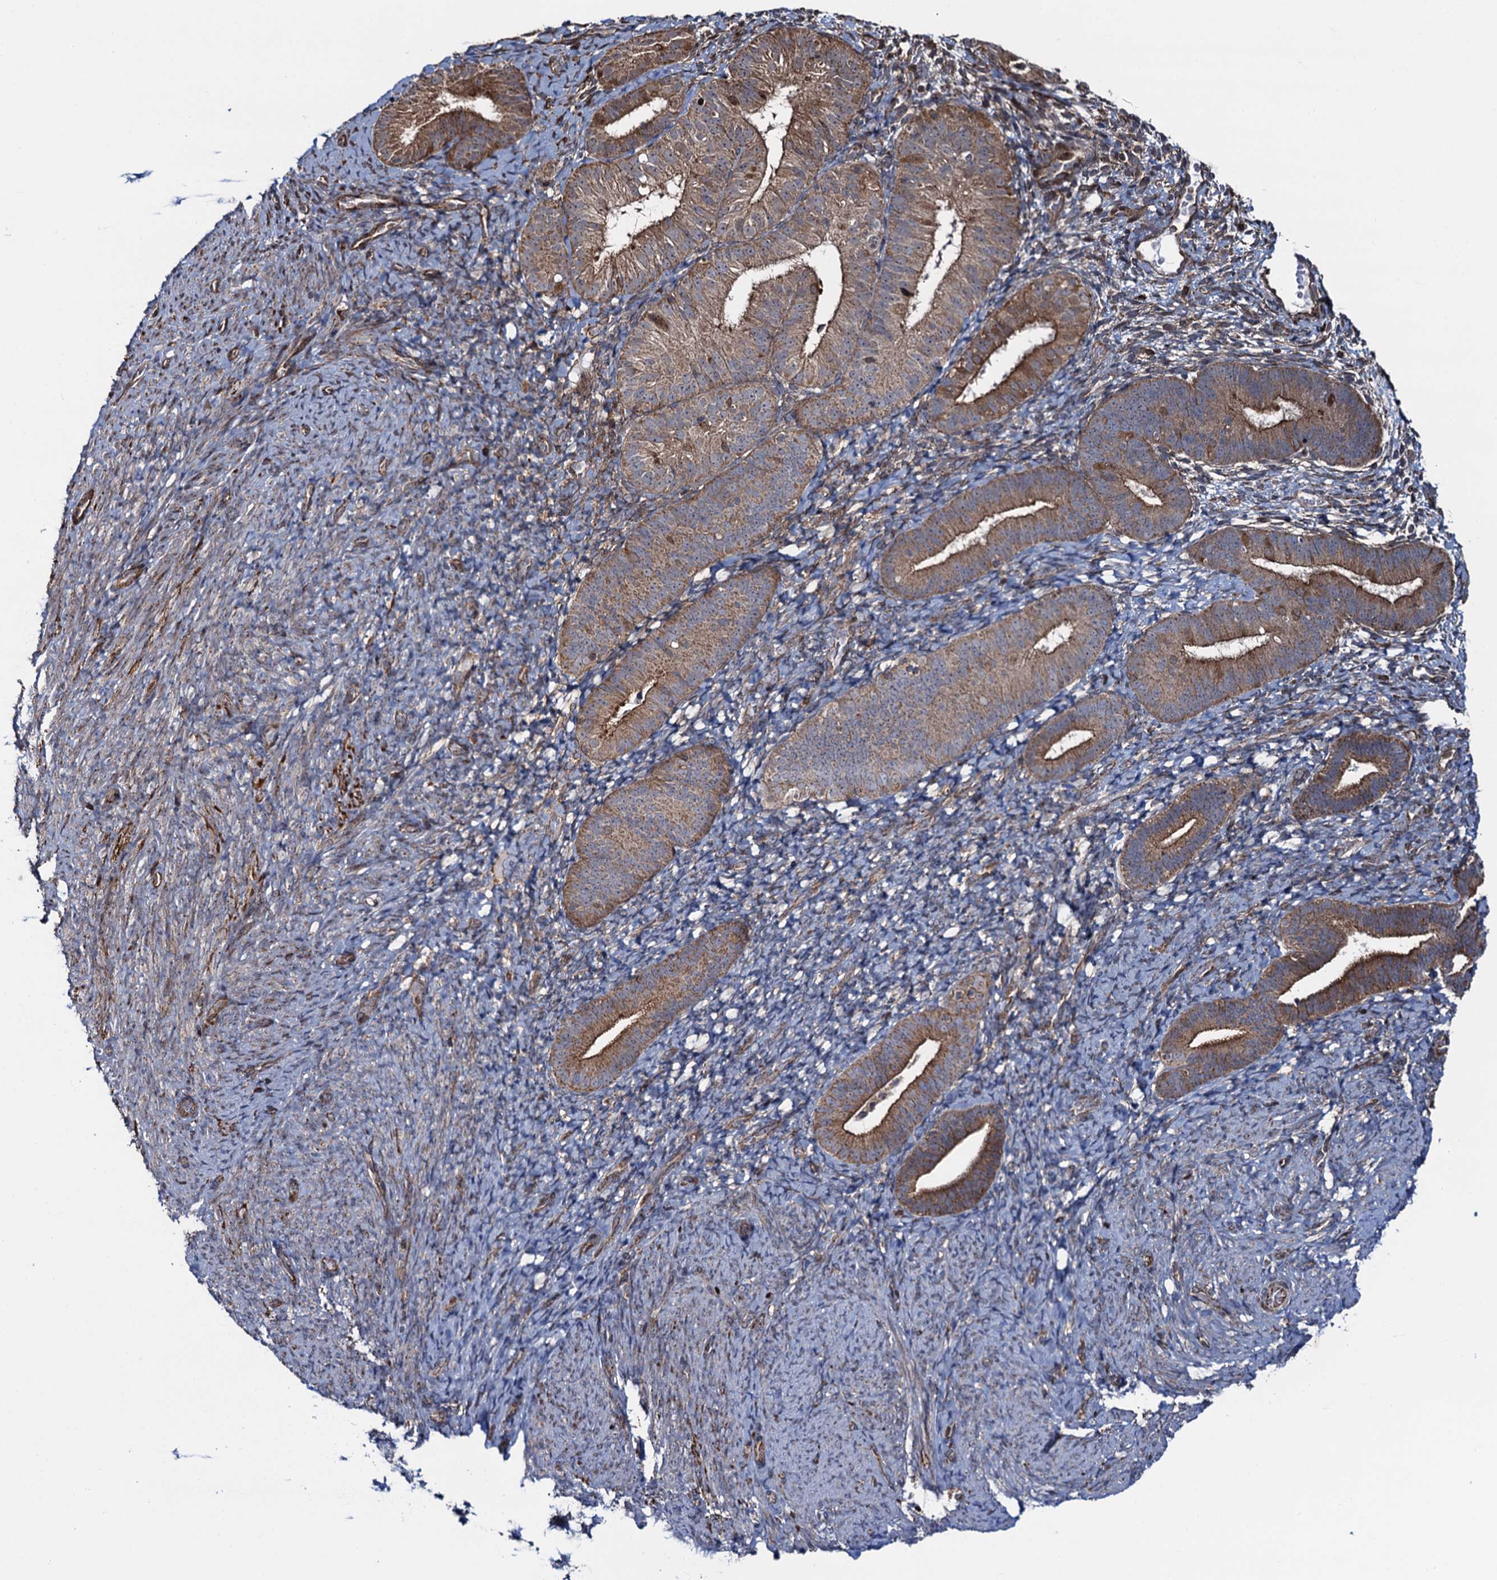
{"staining": {"intensity": "negative", "quantity": "none", "location": "none"}, "tissue": "endometrium", "cell_type": "Cells in endometrial stroma", "image_type": "normal", "snomed": [{"axis": "morphology", "description": "Normal tissue, NOS"}, {"axis": "topography", "description": "Endometrium"}], "caption": "Immunohistochemistry of benign human endometrium demonstrates no positivity in cells in endometrial stroma. The staining is performed using DAB (3,3'-diaminobenzidine) brown chromogen with nuclei counter-stained in using hematoxylin.", "gene": "CCDC102A", "patient": {"sex": "female", "age": 65}}